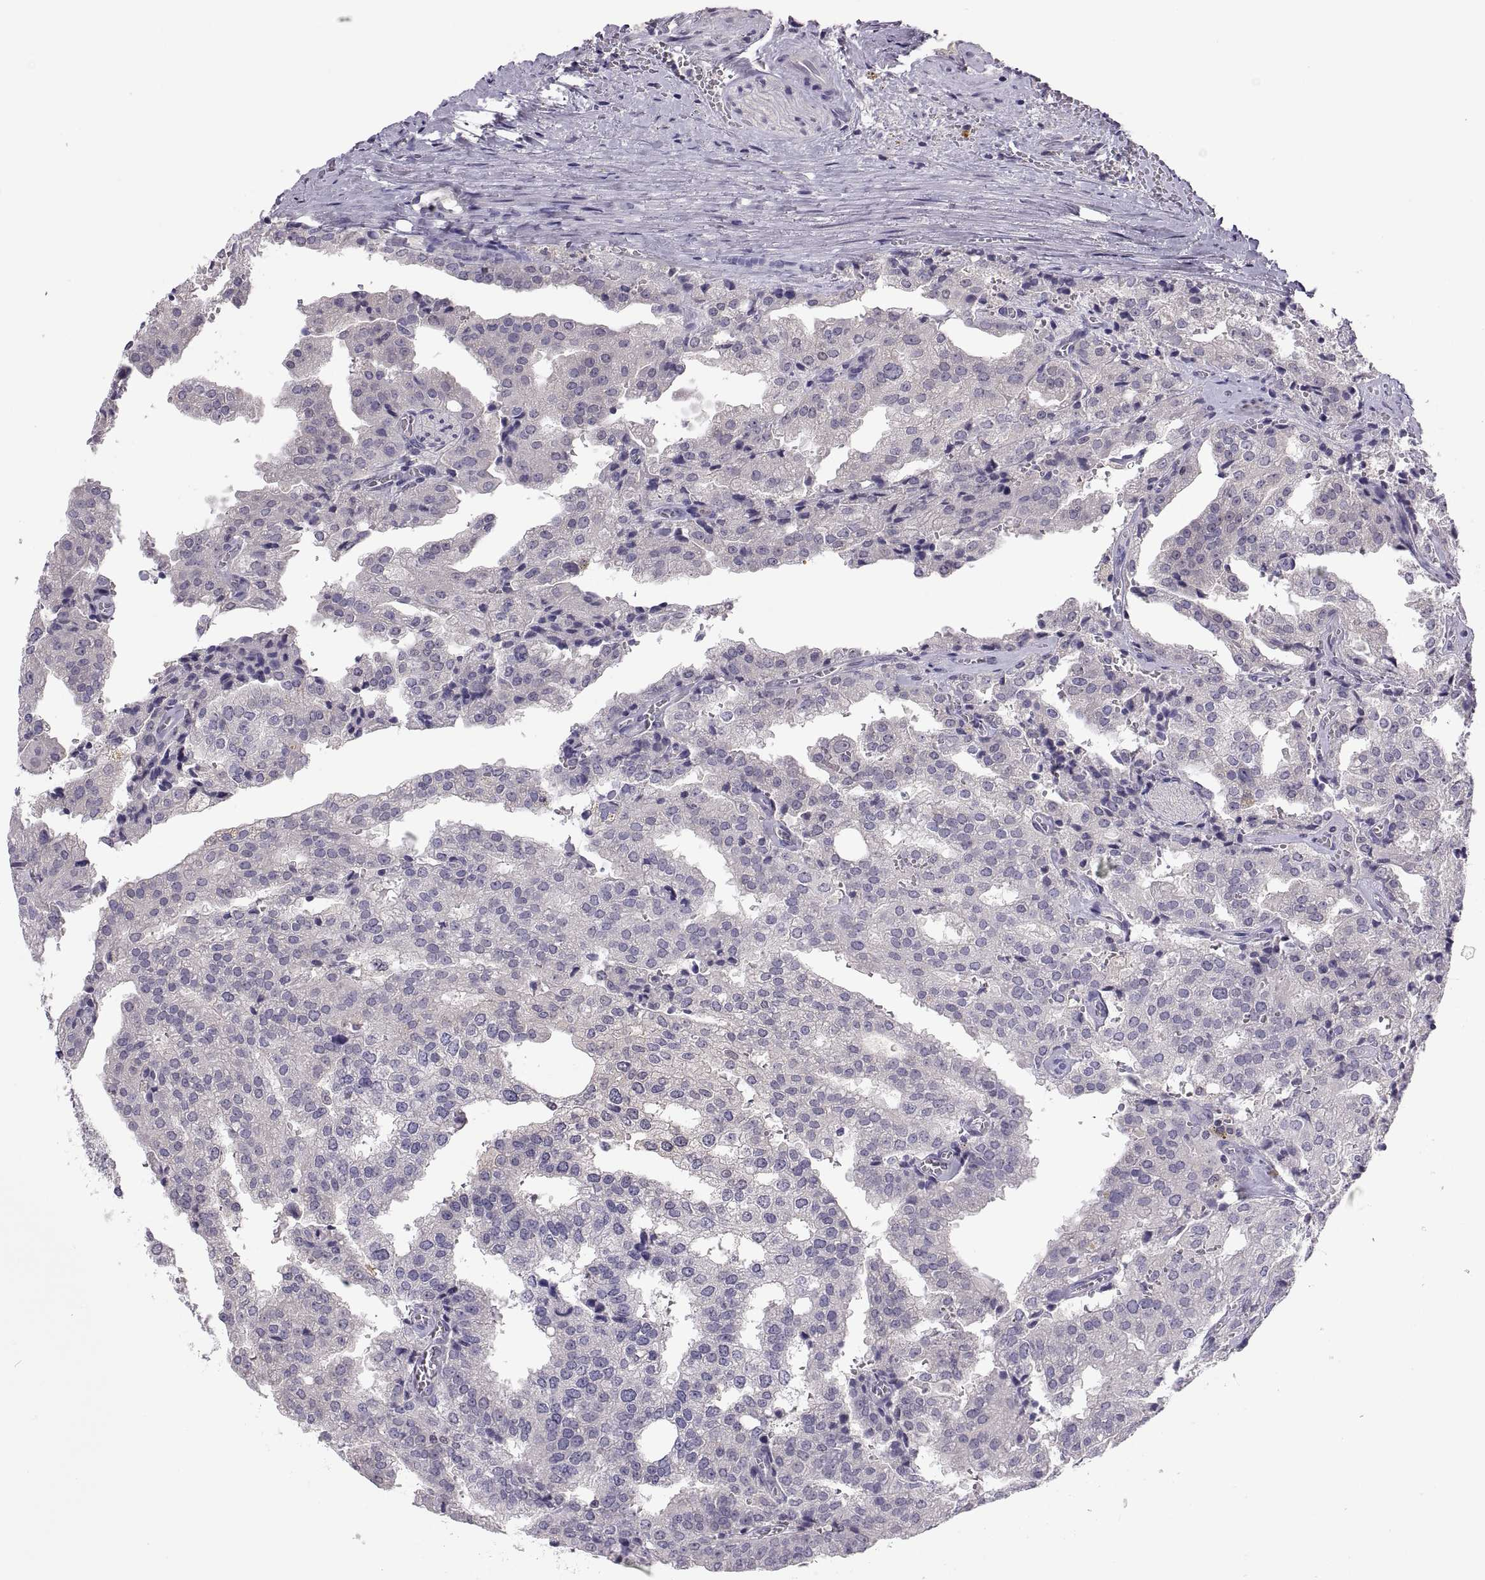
{"staining": {"intensity": "negative", "quantity": "none", "location": "none"}, "tissue": "prostate cancer", "cell_type": "Tumor cells", "image_type": "cancer", "snomed": [{"axis": "morphology", "description": "Adenocarcinoma, High grade"}, {"axis": "topography", "description": "Prostate"}], "caption": "DAB (3,3'-diaminobenzidine) immunohistochemical staining of human prostate high-grade adenocarcinoma exhibits no significant expression in tumor cells.", "gene": "FGF9", "patient": {"sex": "male", "age": 68}}